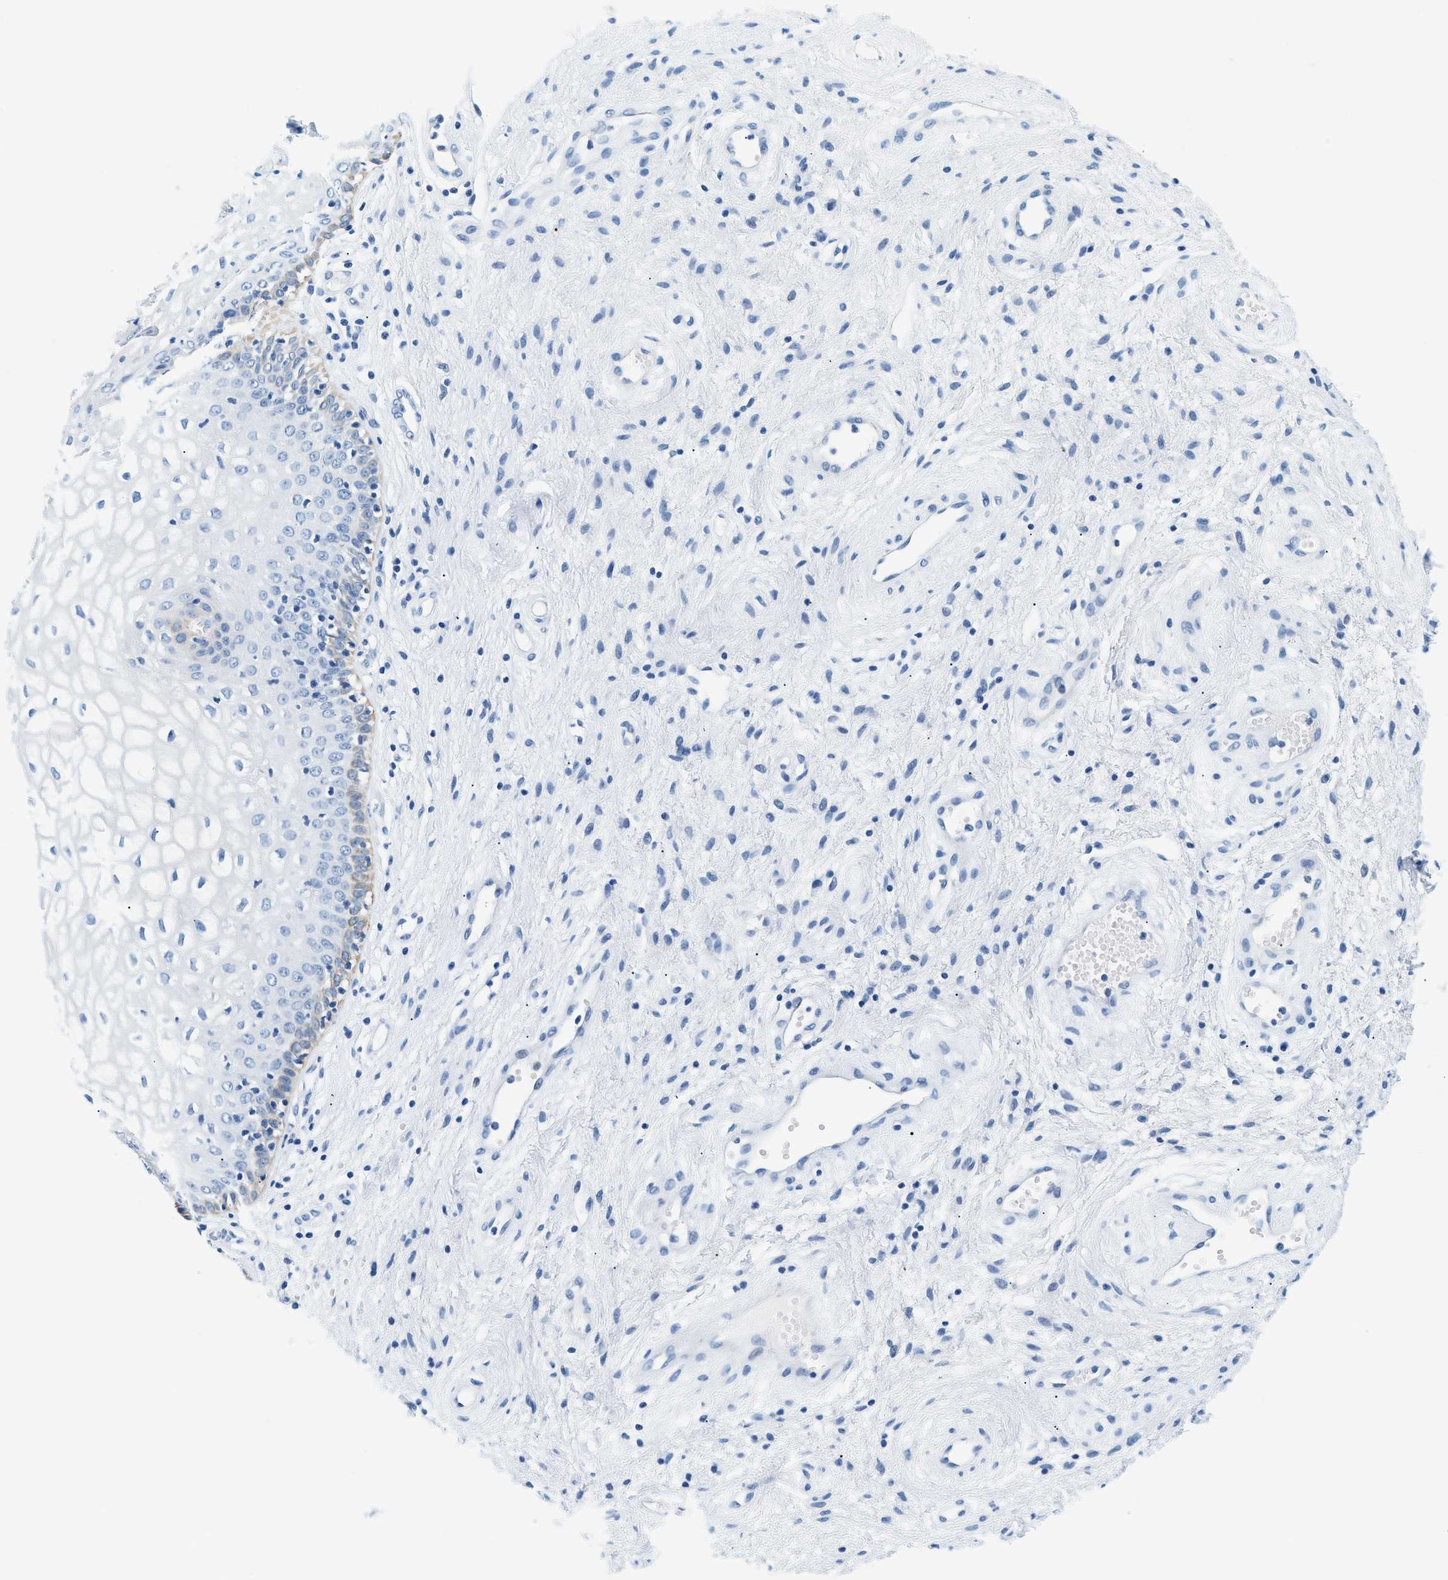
{"staining": {"intensity": "negative", "quantity": "none", "location": "none"}, "tissue": "vagina", "cell_type": "Squamous epithelial cells", "image_type": "normal", "snomed": [{"axis": "morphology", "description": "Normal tissue, NOS"}, {"axis": "topography", "description": "Vagina"}], "caption": "Immunohistochemistry (IHC) image of benign vagina: vagina stained with DAB (3,3'-diaminobenzidine) reveals no significant protein positivity in squamous epithelial cells. The staining is performed using DAB (3,3'-diaminobenzidine) brown chromogen with nuclei counter-stained in using hematoxylin.", "gene": "STXBP2", "patient": {"sex": "female", "age": 34}}